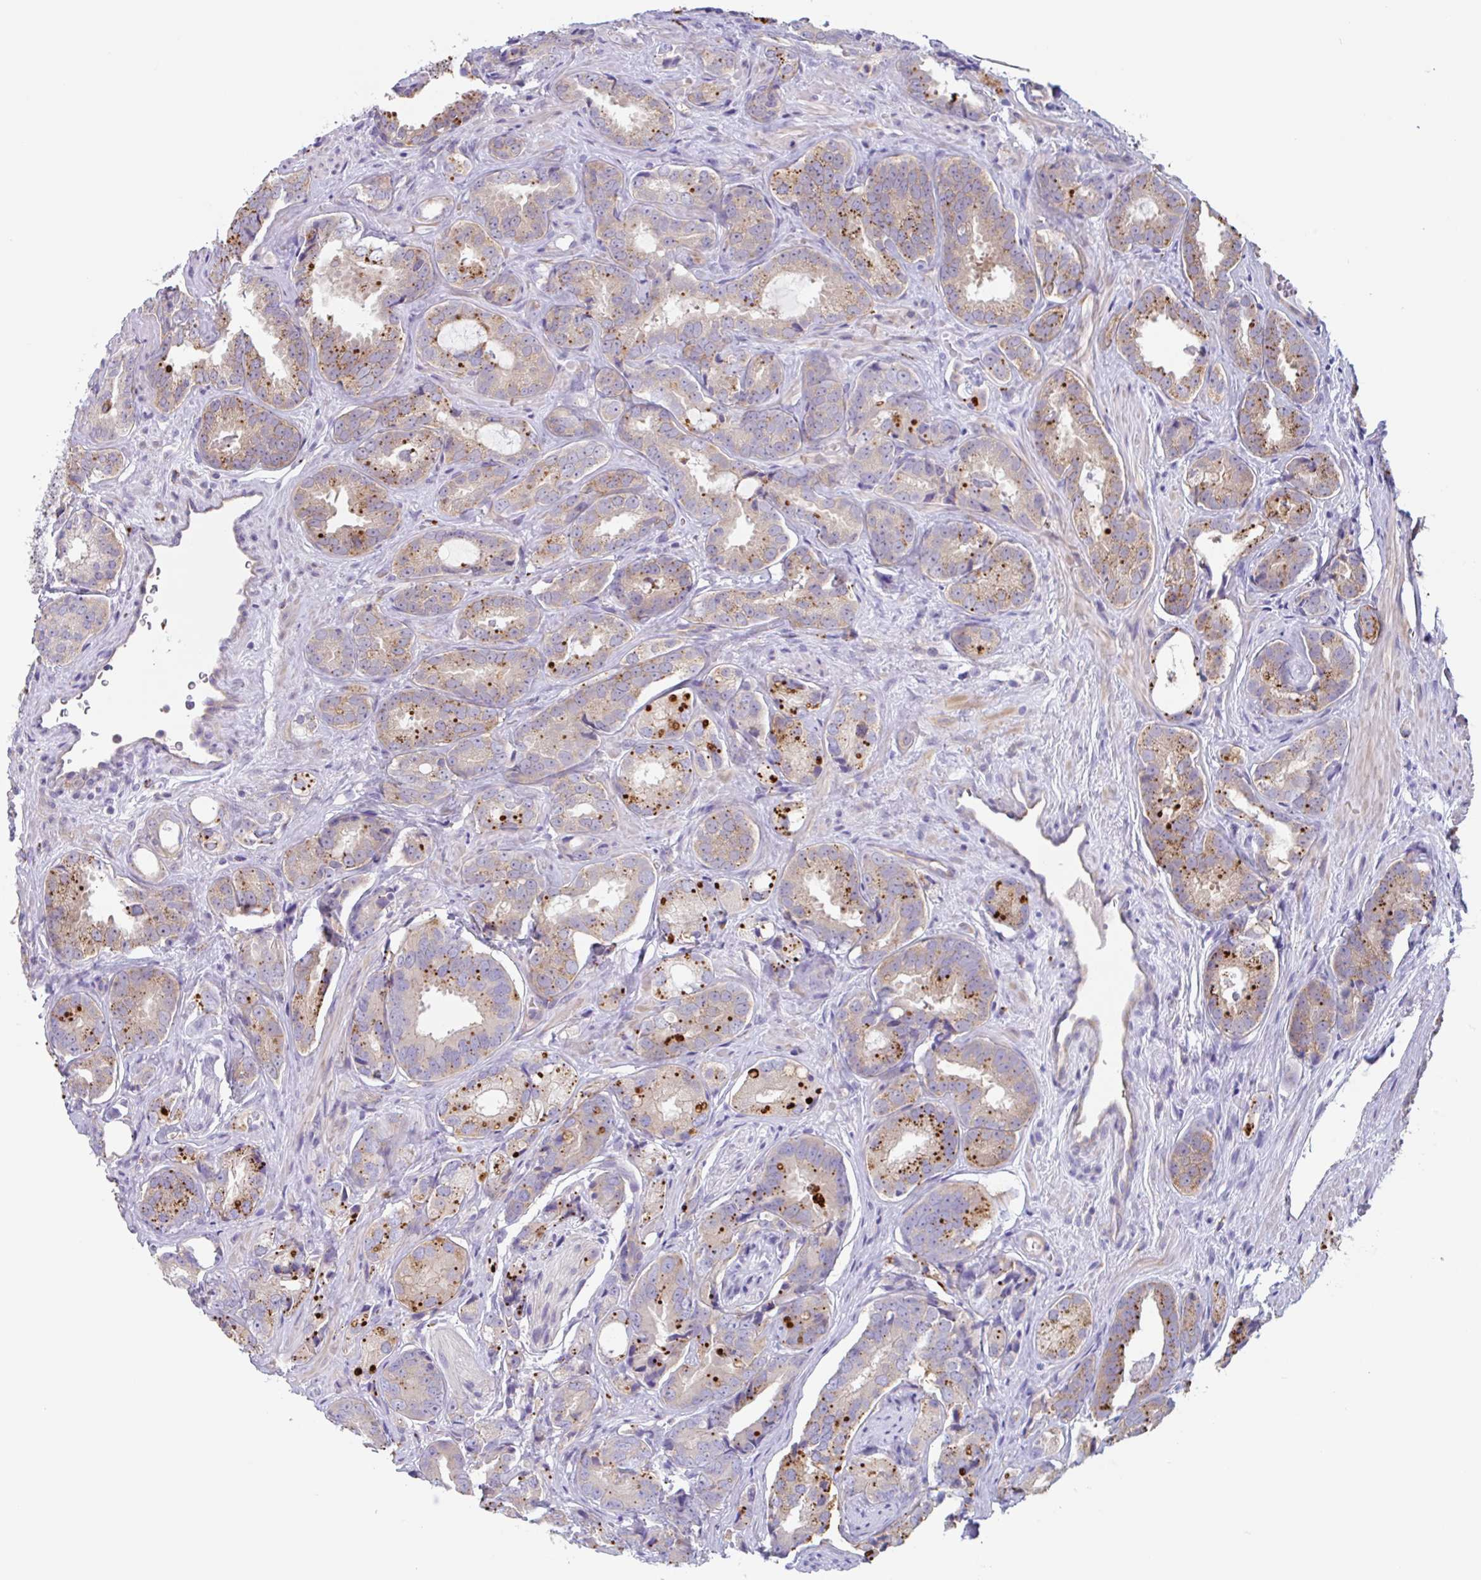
{"staining": {"intensity": "moderate", "quantity": ">75%", "location": "cytoplasmic/membranous"}, "tissue": "prostate cancer", "cell_type": "Tumor cells", "image_type": "cancer", "snomed": [{"axis": "morphology", "description": "Adenocarcinoma, High grade"}, {"axis": "topography", "description": "Prostate"}], "caption": "The immunohistochemical stain labels moderate cytoplasmic/membranous positivity in tumor cells of prostate cancer (adenocarcinoma (high-grade)) tissue.", "gene": "LENG9", "patient": {"sex": "male", "age": 71}}